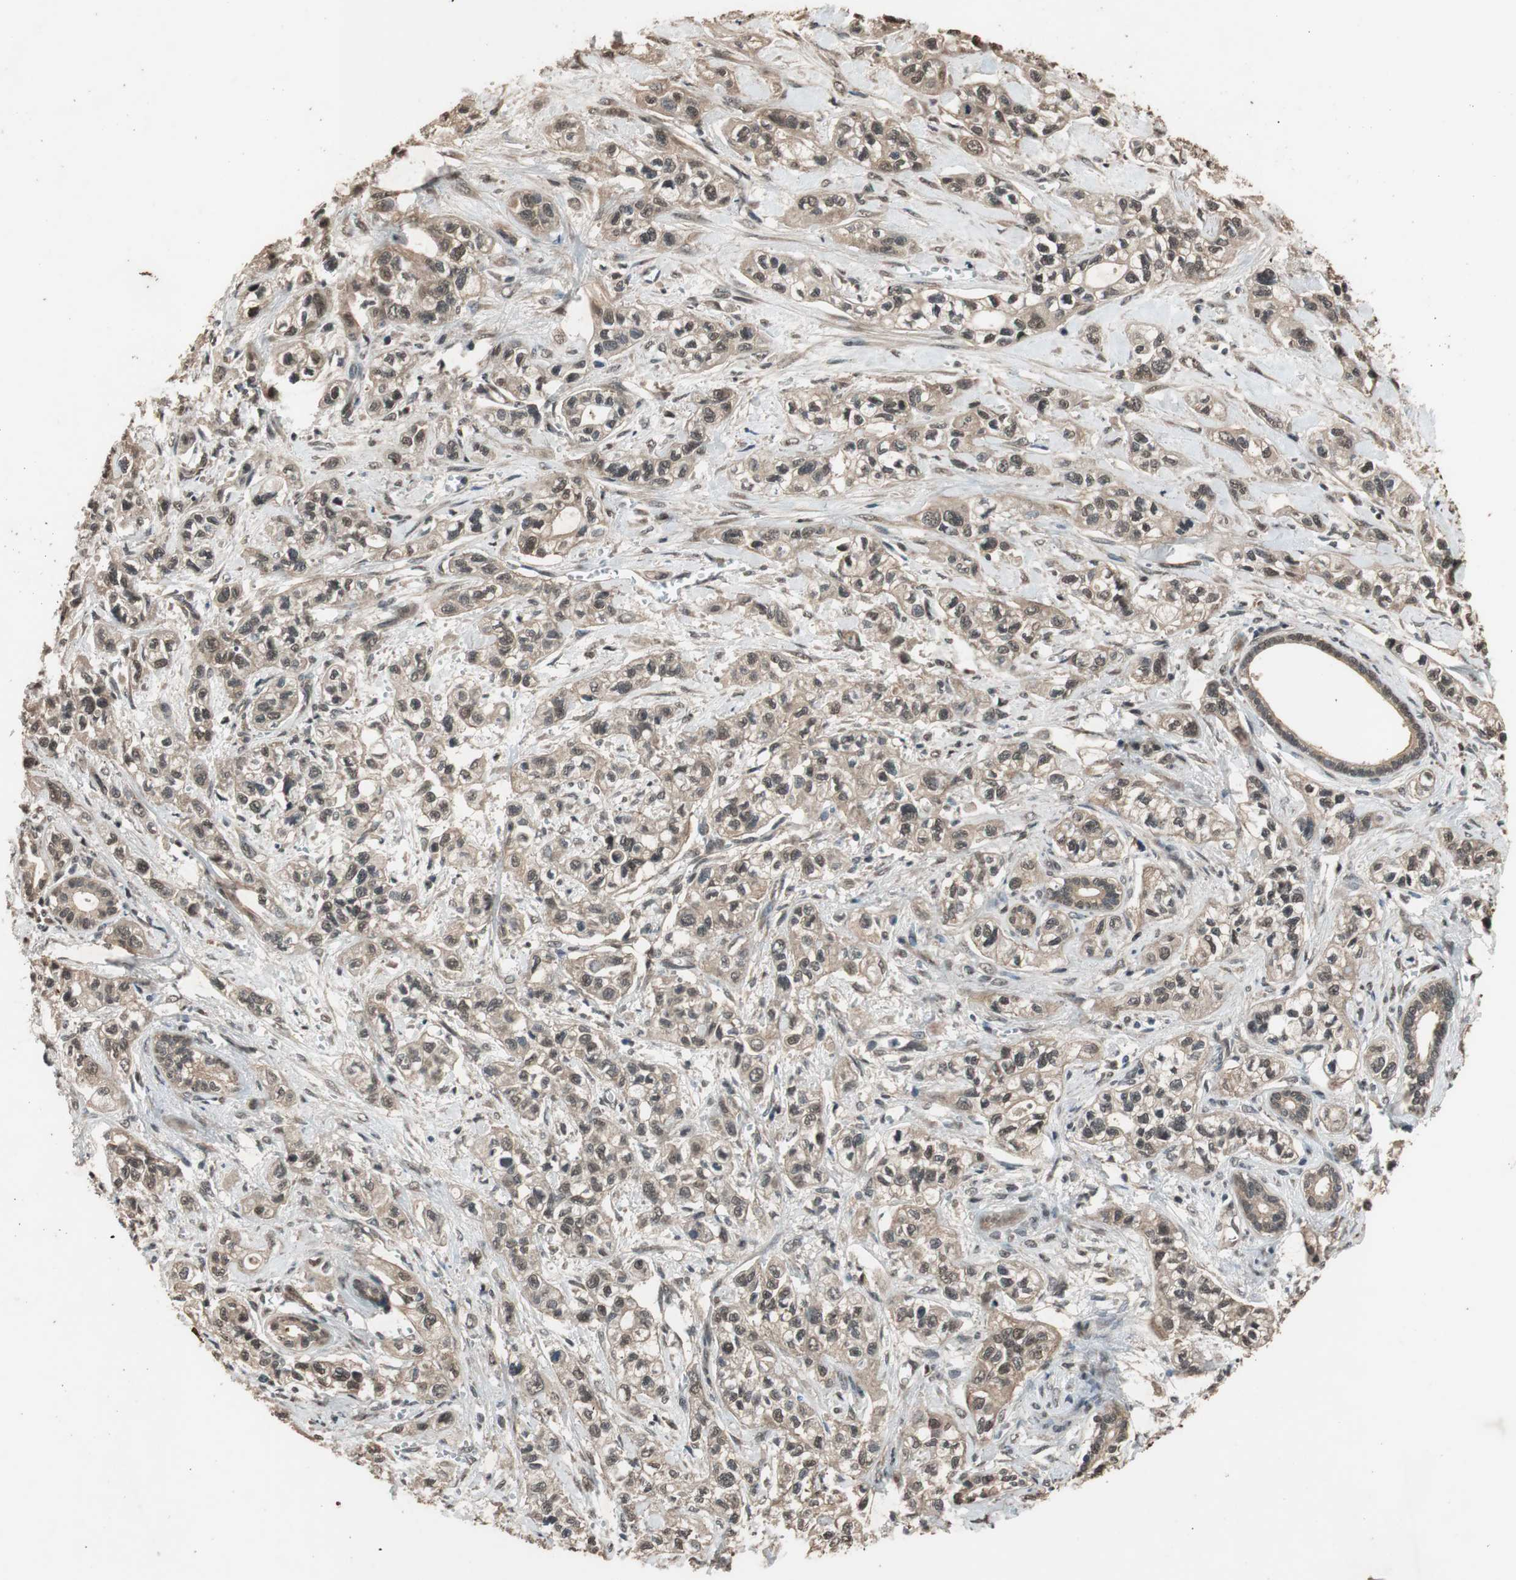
{"staining": {"intensity": "moderate", "quantity": ">75%", "location": "cytoplasmic/membranous,nuclear"}, "tissue": "pancreatic cancer", "cell_type": "Tumor cells", "image_type": "cancer", "snomed": [{"axis": "morphology", "description": "Adenocarcinoma, NOS"}, {"axis": "topography", "description": "Pancreas"}], "caption": "A high-resolution image shows immunohistochemistry staining of pancreatic adenocarcinoma, which demonstrates moderate cytoplasmic/membranous and nuclear expression in about >75% of tumor cells. Using DAB (brown) and hematoxylin (blue) stains, captured at high magnification using brightfield microscopy.", "gene": "TMEM230", "patient": {"sex": "male", "age": 74}}